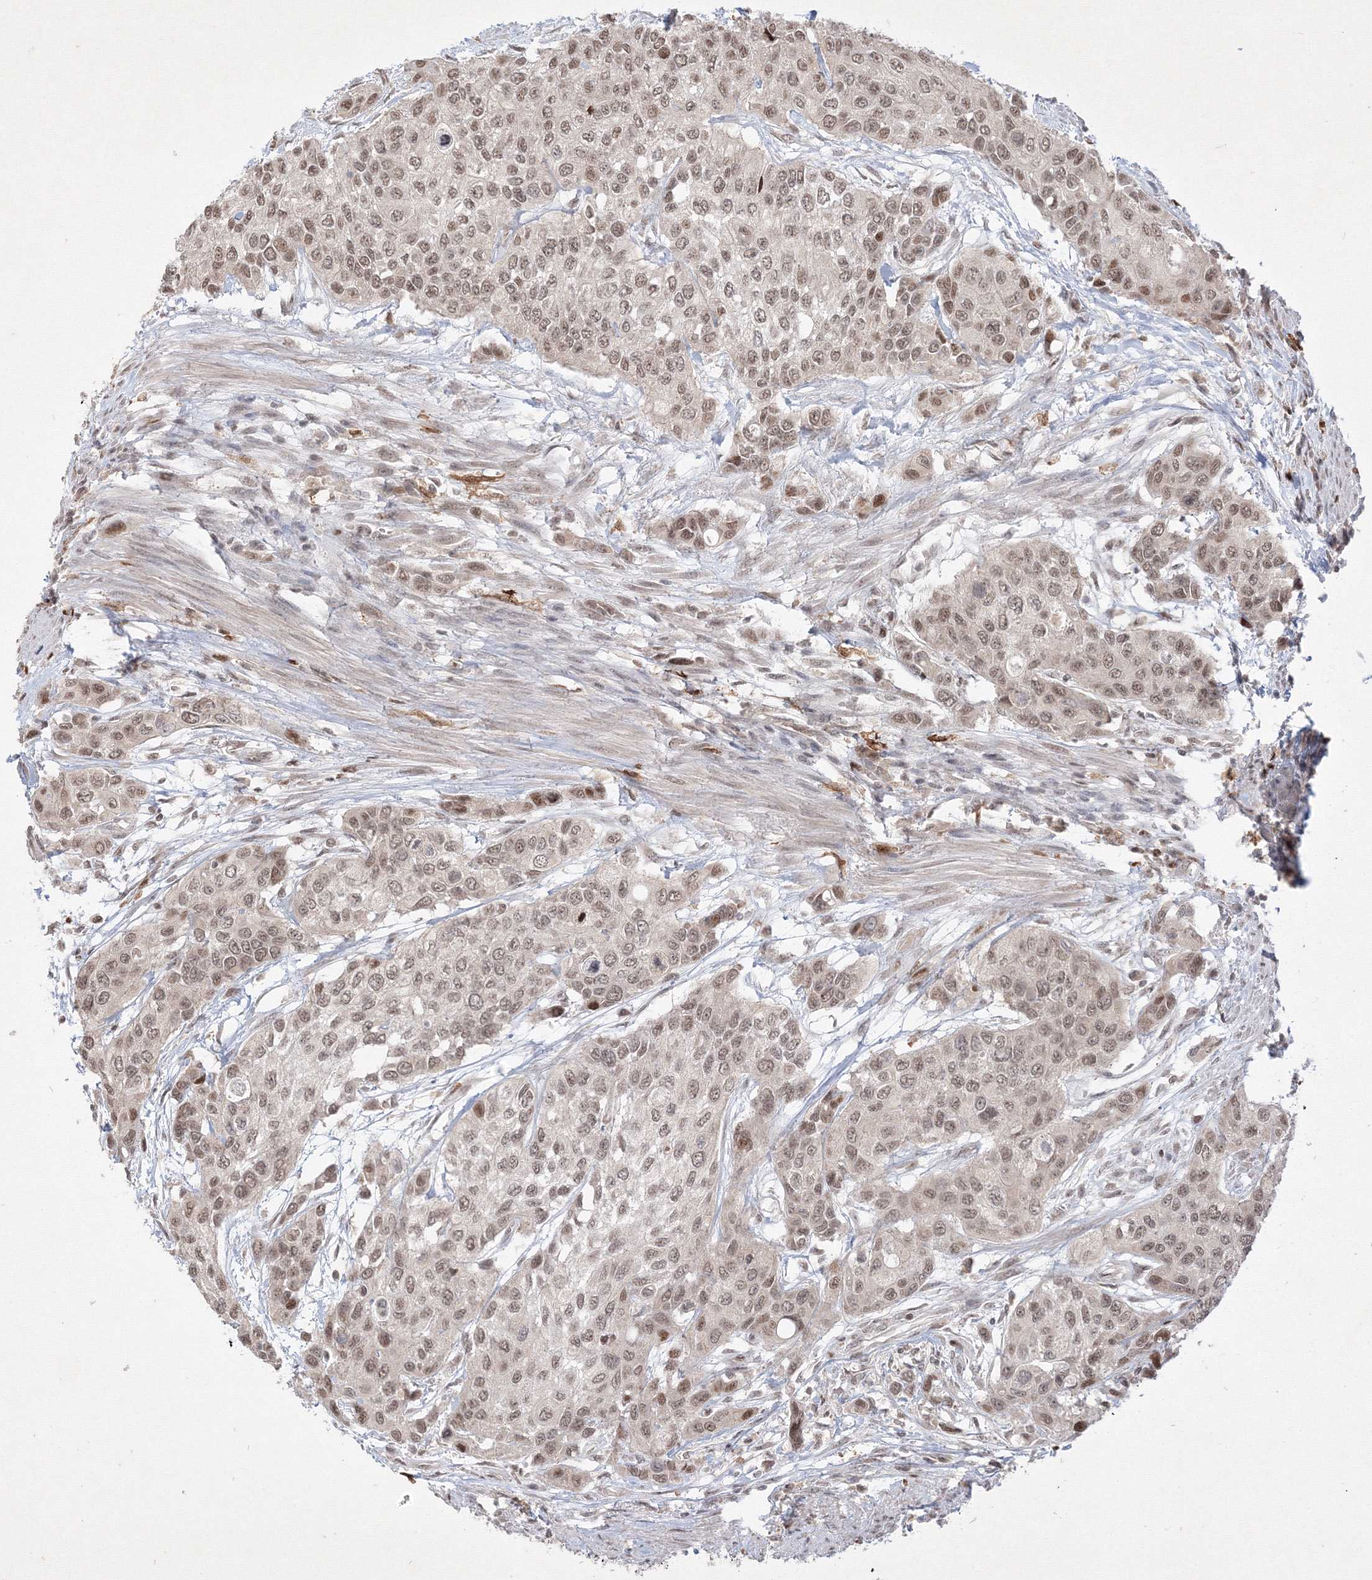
{"staining": {"intensity": "weak", "quantity": ">75%", "location": "nuclear"}, "tissue": "urothelial cancer", "cell_type": "Tumor cells", "image_type": "cancer", "snomed": [{"axis": "morphology", "description": "Normal tissue, NOS"}, {"axis": "morphology", "description": "Urothelial carcinoma, High grade"}, {"axis": "topography", "description": "Vascular tissue"}, {"axis": "topography", "description": "Urinary bladder"}], "caption": "Protein expression analysis of human urothelial cancer reveals weak nuclear expression in approximately >75% of tumor cells.", "gene": "TAB1", "patient": {"sex": "female", "age": 56}}